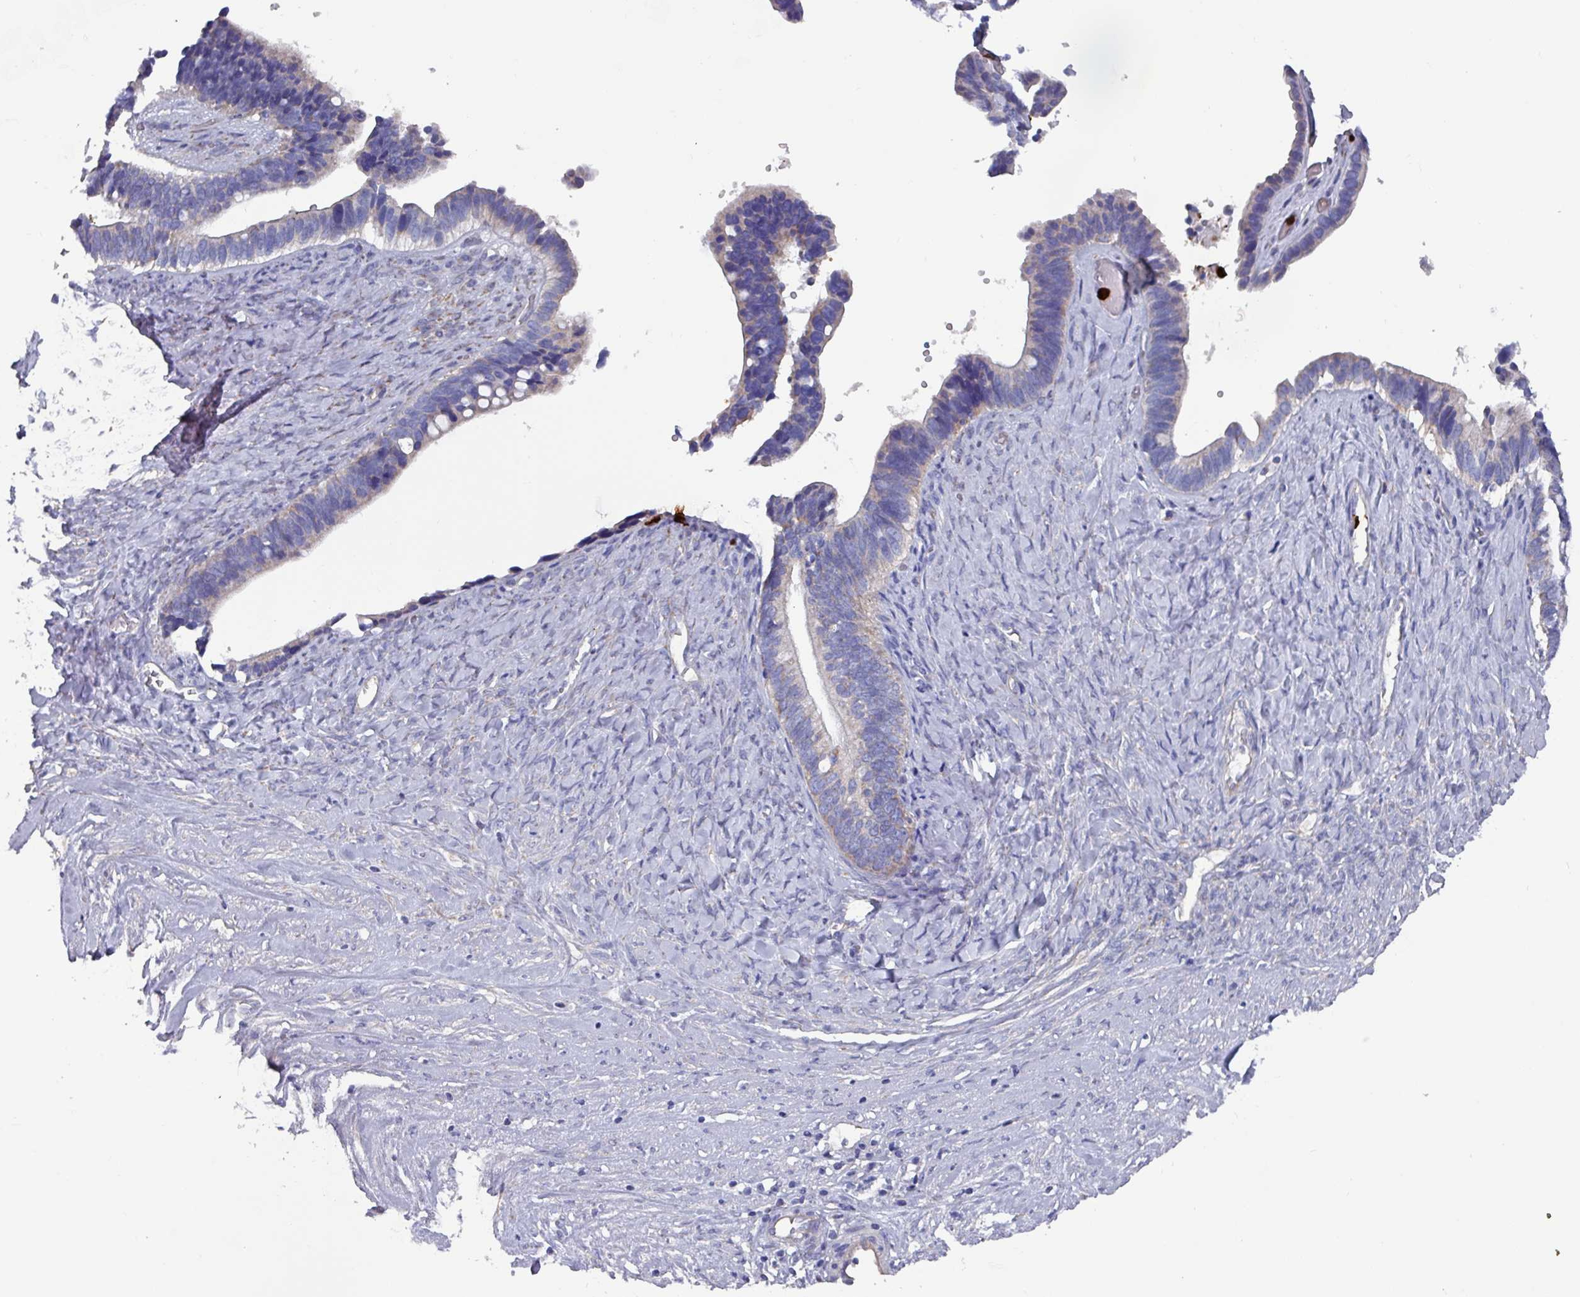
{"staining": {"intensity": "negative", "quantity": "none", "location": "none"}, "tissue": "ovarian cancer", "cell_type": "Tumor cells", "image_type": "cancer", "snomed": [{"axis": "morphology", "description": "Cystadenocarcinoma, serous, NOS"}, {"axis": "topography", "description": "Ovary"}], "caption": "Immunohistochemical staining of human ovarian cancer (serous cystadenocarcinoma) demonstrates no significant positivity in tumor cells.", "gene": "UQCC2", "patient": {"sex": "female", "age": 56}}